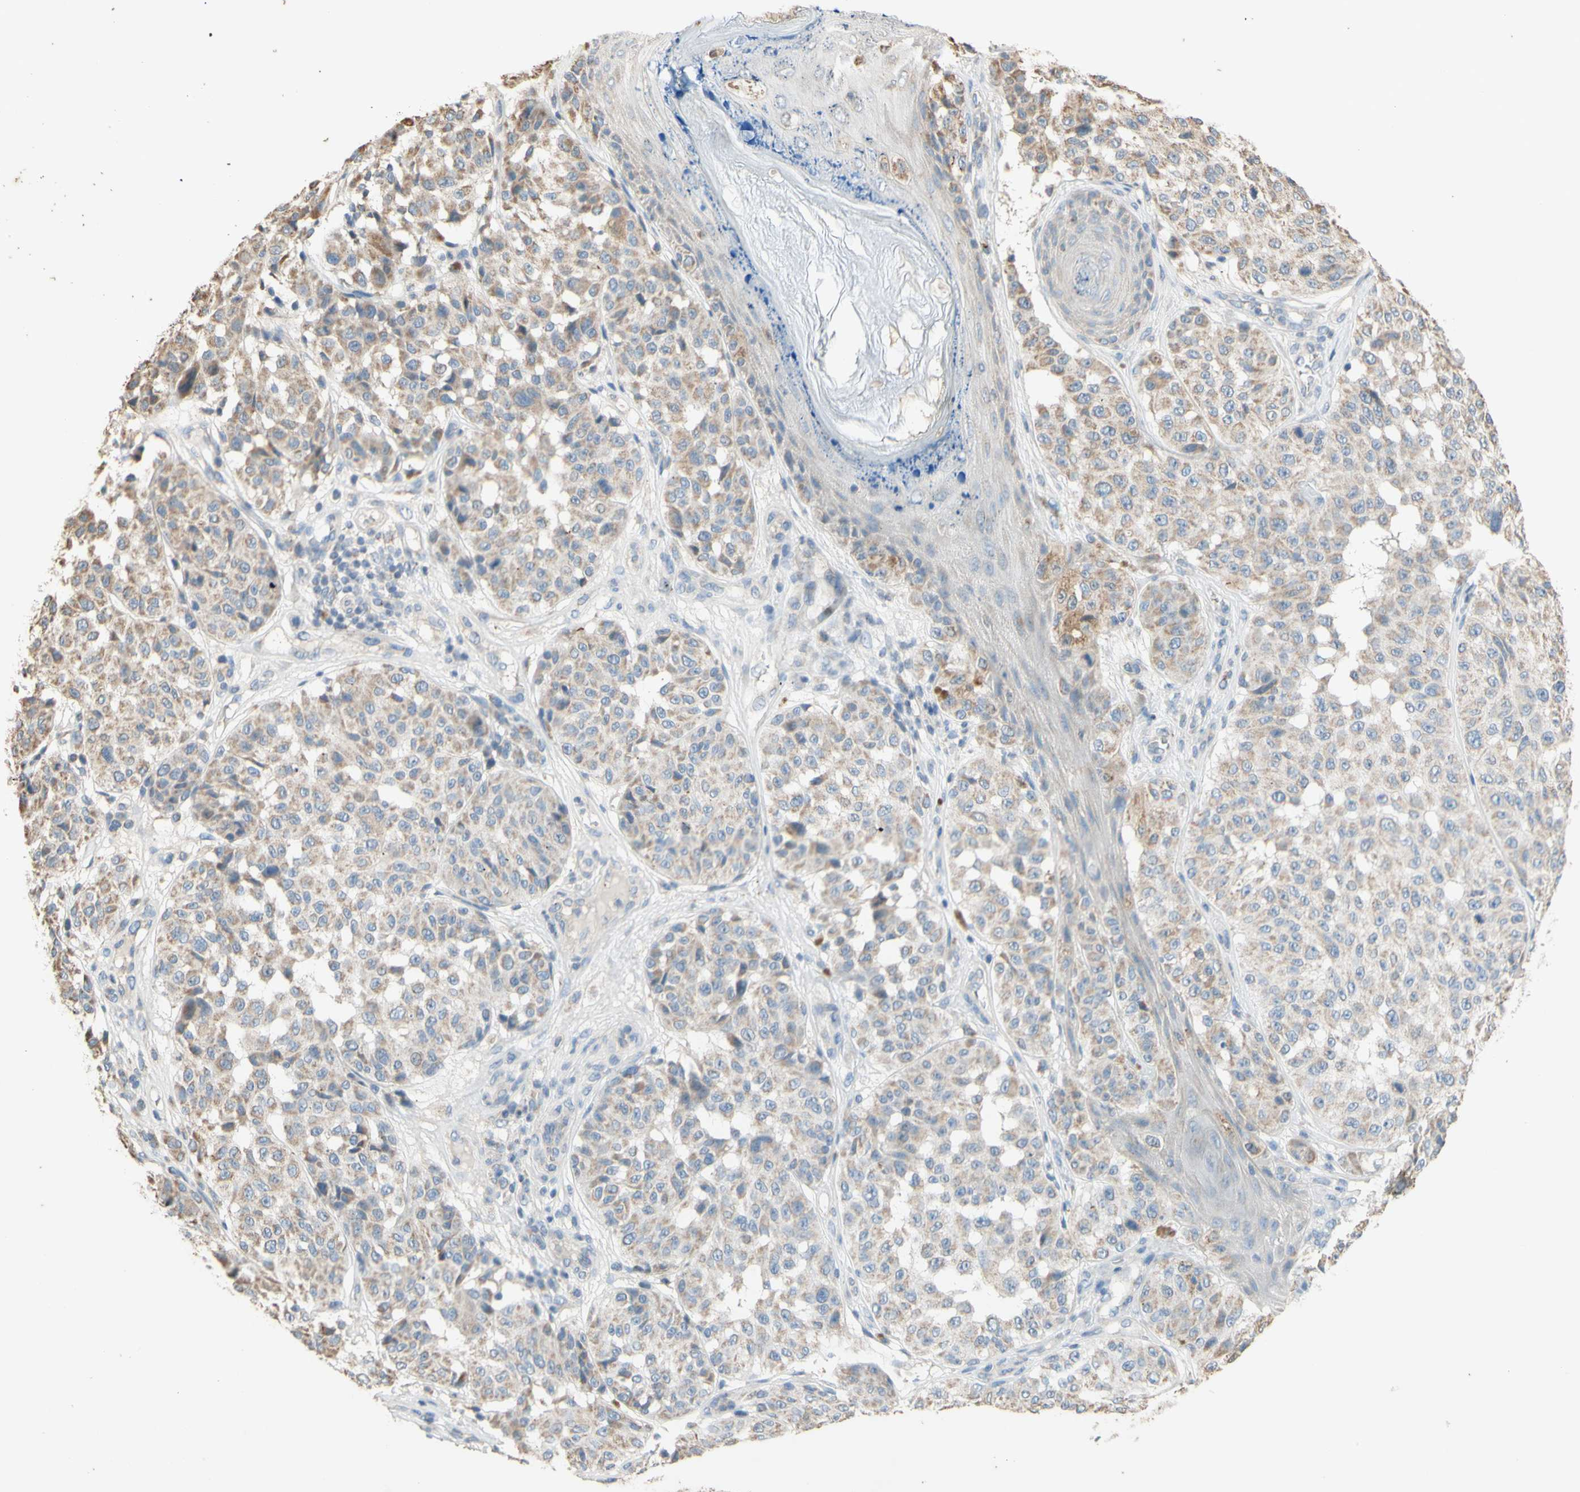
{"staining": {"intensity": "moderate", "quantity": "25%-75%", "location": "cytoplasmic/membranous"}, "tissue": "melanoma", "cell_type": "Tumor cells", "image_type": "cancer", "snomed": [{"axis": "morphology", "description": "Malignant melanoma, NOS"}, {"axis": "topography", "description": "Skin"}], "caption": "Immunohistochemical staining of melanoma shows moderate cytoplasmic/membranous protein positivity in about 25%-75% of tumor cells. The protein is shown in brown color, while the nuclei are stained blue.", "gene": "PTGIS", "patient": {"sex": "female", "age": 46}}